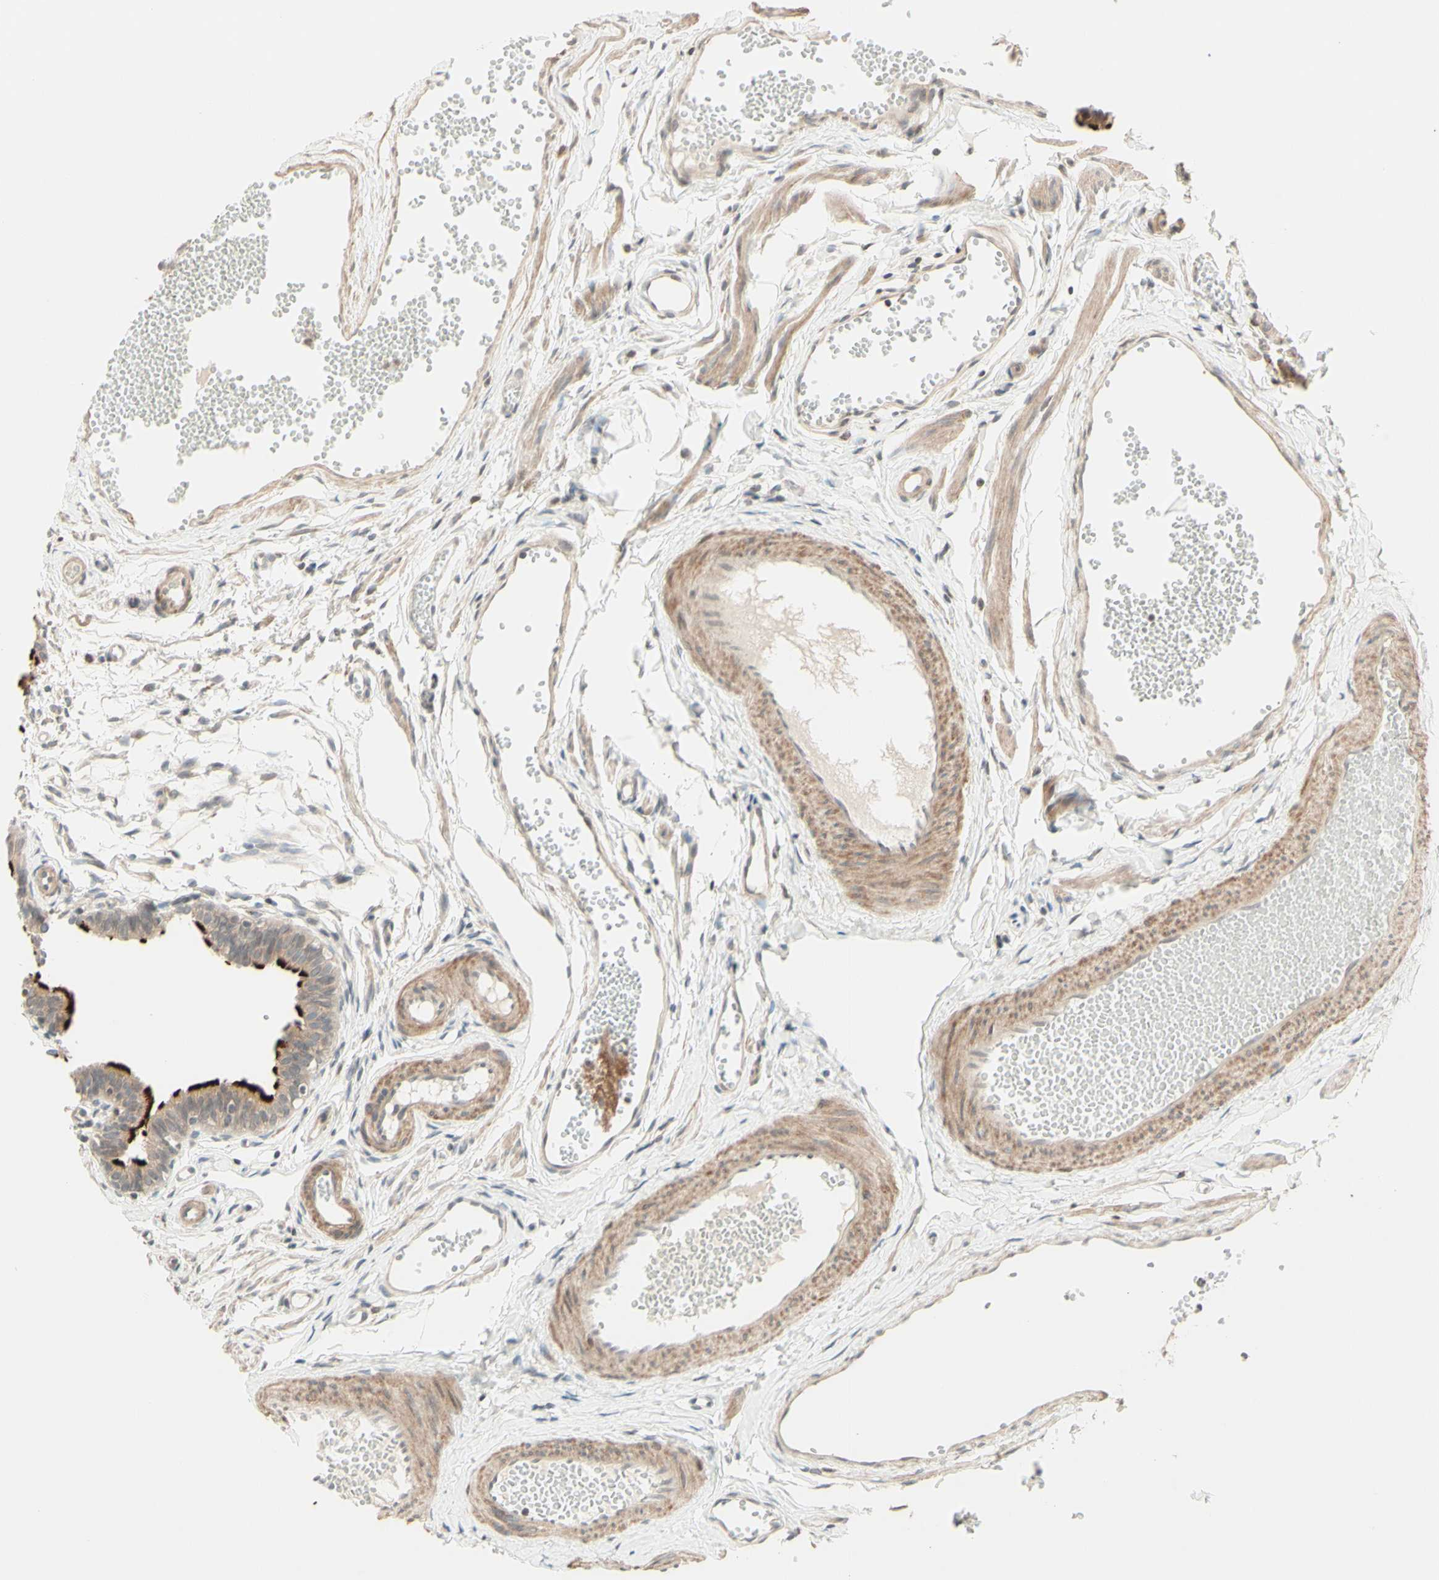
{"staining": {"intensity": "strong", "quantity": "25%-75%", "location": "cytoplasmic/membranous"}, "tissue": "fallopian tube", "cell_type": "Glandular cells", "image_type": "normal", "snomed": [{"axis": "morphology", "description": "Normal tissue, NOS"}, {"axis": "topography", "description": "Fallopian tube"}, {"axis": "topography", "description": "Placenta"}], "caption": "Immunohistochemistry (IHC) histopathology image of unremarkable human fallopian tube stained for a protein (brown), which reveals high levels of strong cytoplasmic/membranous expression in about 25%-75% of glandular cells.", "gene": "ZW10", "patient": {"sex": "female", "age": 34}}